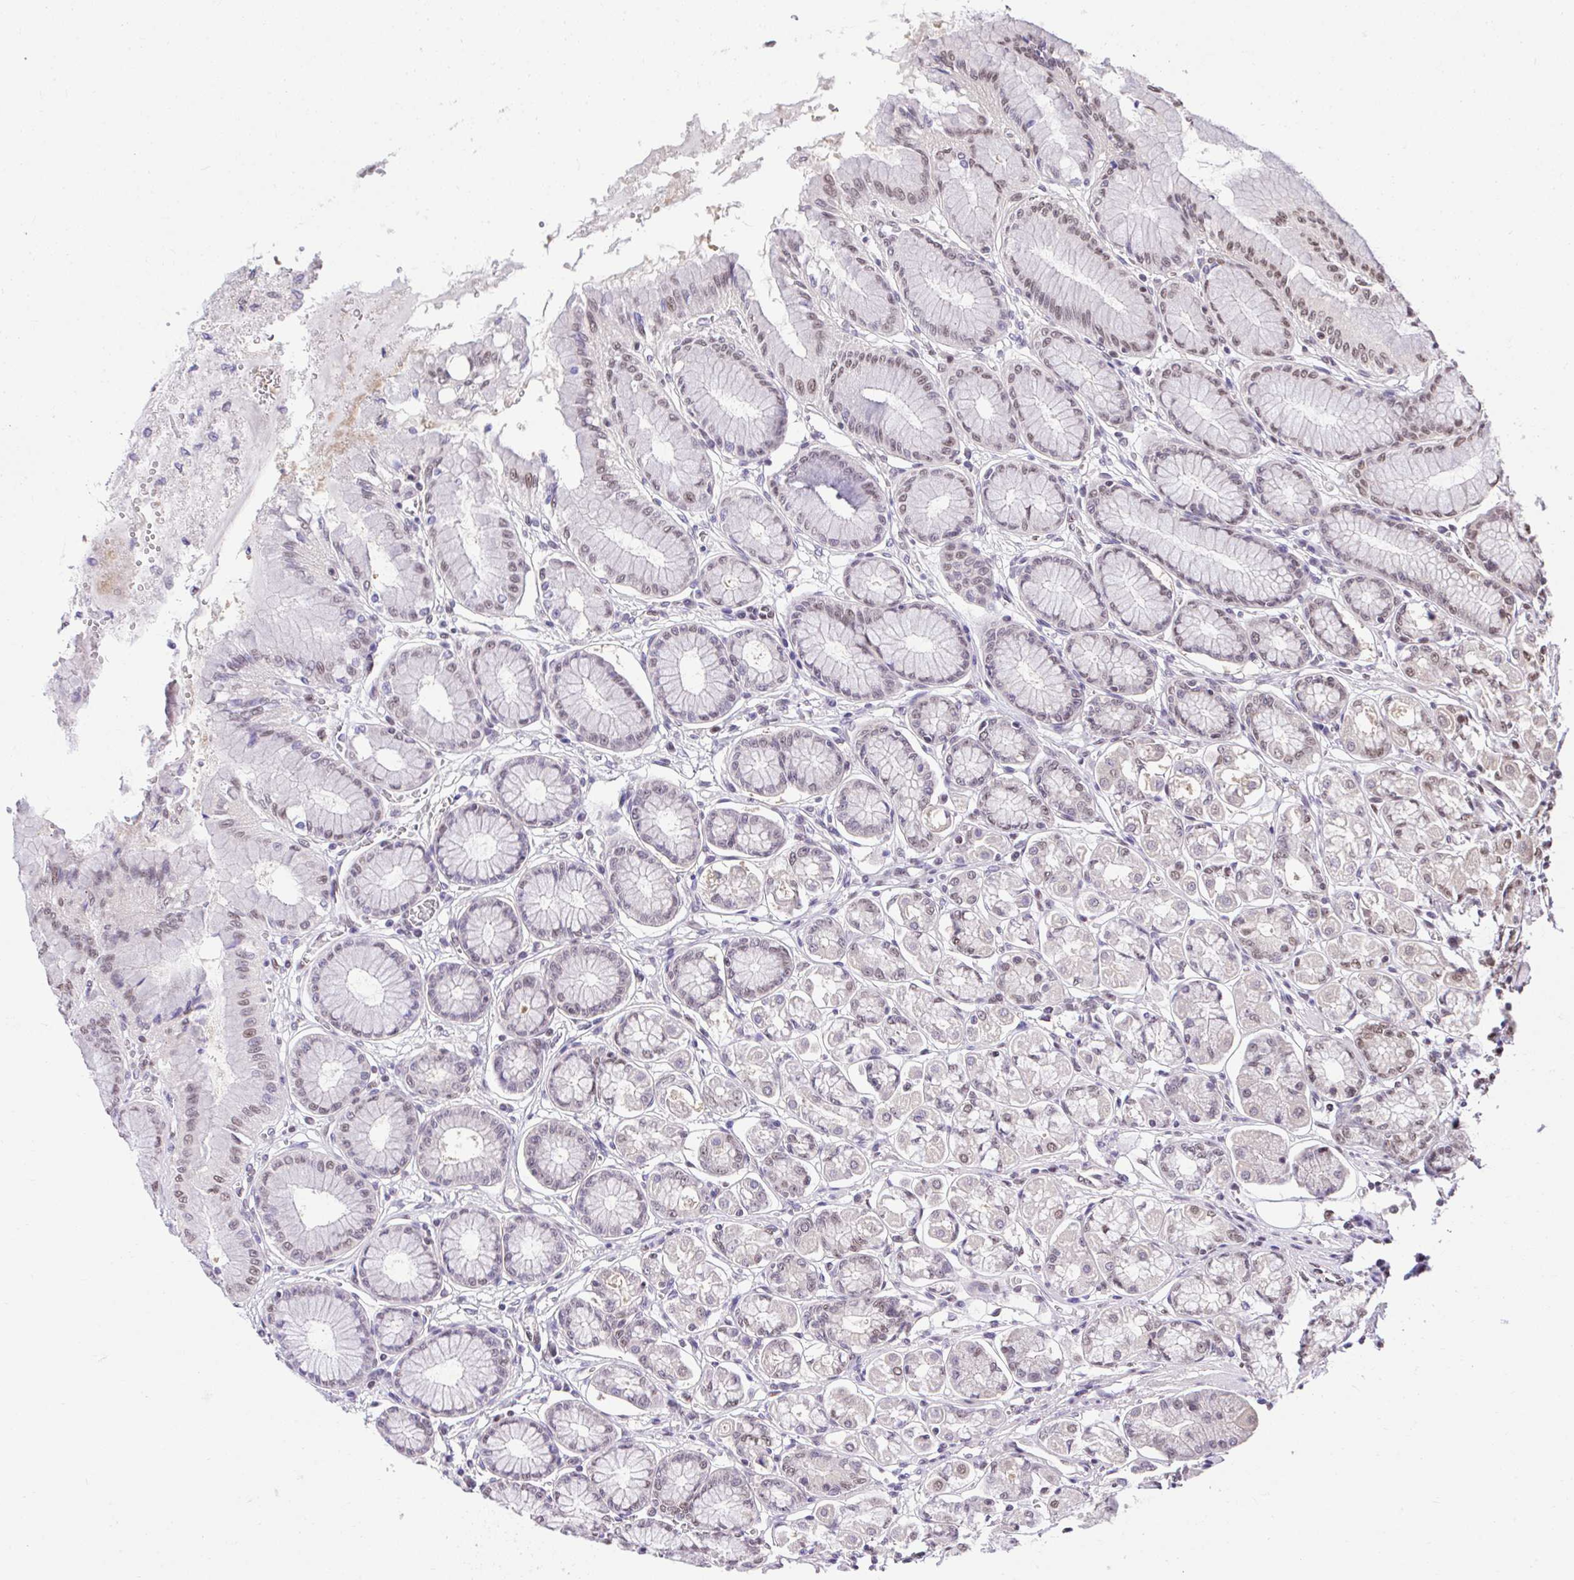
{"staining": {"intensity": "weak", "quantity": "25%-75%", "location": "nuclear"}, "tissue": "stomach", "cell_type": "Glandular cells", "image_type": "normal", "snomed": [{"axis": "morphology", "description": "Normal tissue, NOS"}, {"axis": "topography", "description": "Stomach"}, {"axis": "topography", "description": "Stomach, lower"}], "caption": "A micrograph of human stomach stained for a protein reveals weak nuclear brown staining in glandular cells. (DAB (3,3'-diaminobenzidine) IHC, brown staining for protein, blue staining for nuclei).", "gene": "GLIS3", "patient": {"sex": "male", "age": 76}}